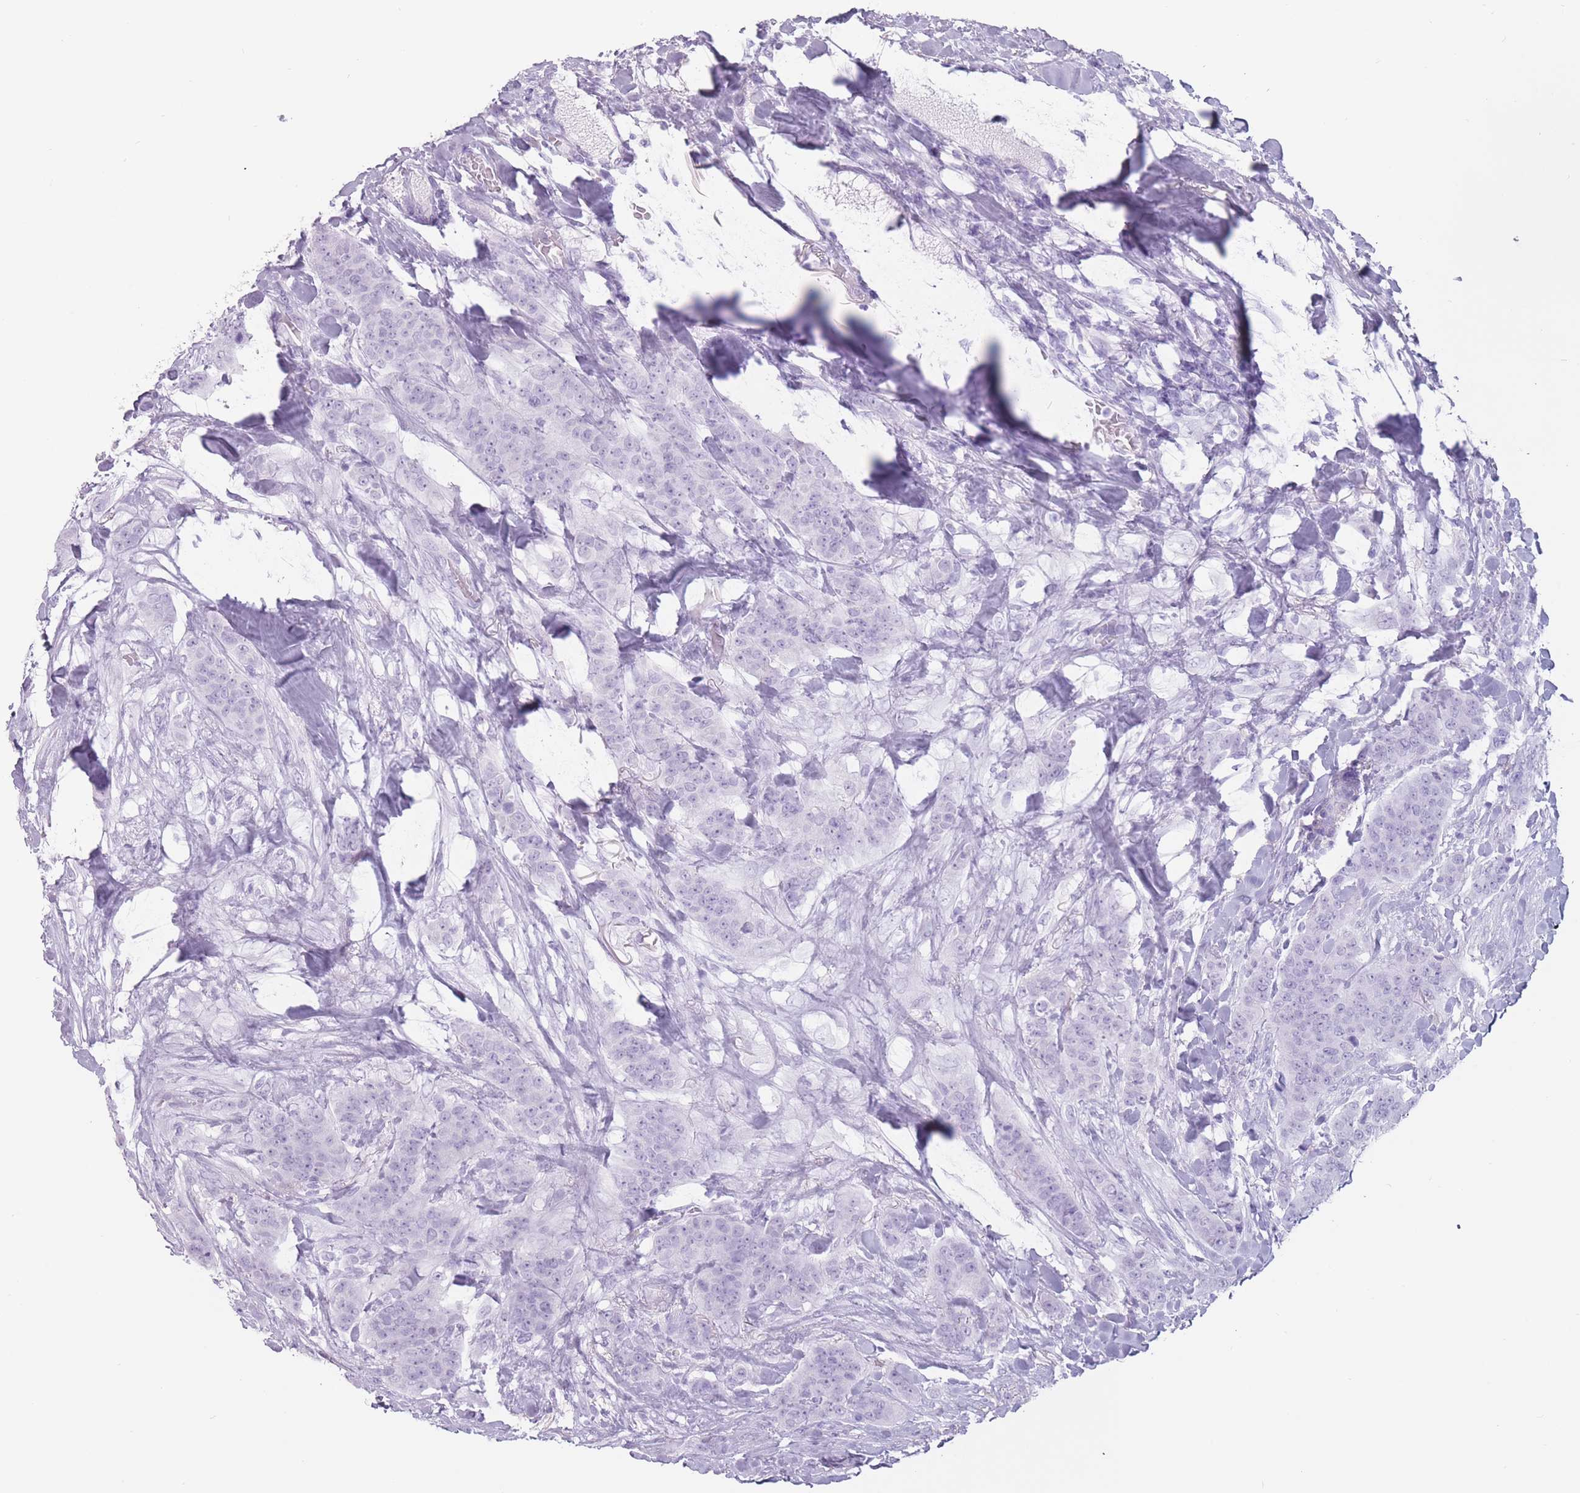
{"staining": {"intensity": "negative", "quantity": "none", "location": "none"}, "tissue": "breast cancer", "cell_type": "Tumor cells", "image_type": "cancer", "snomed": [{"axis": "morphology", "description": "Duct carcinoma"}, {"axis": "topography", "description": "Breast"}], "caption": "Tumor cells are negative for protein expression in human breast infiltrating ductal carcinoma.", "gene": "PNMA3", "patient": {"sex": "female", "age": 40}}